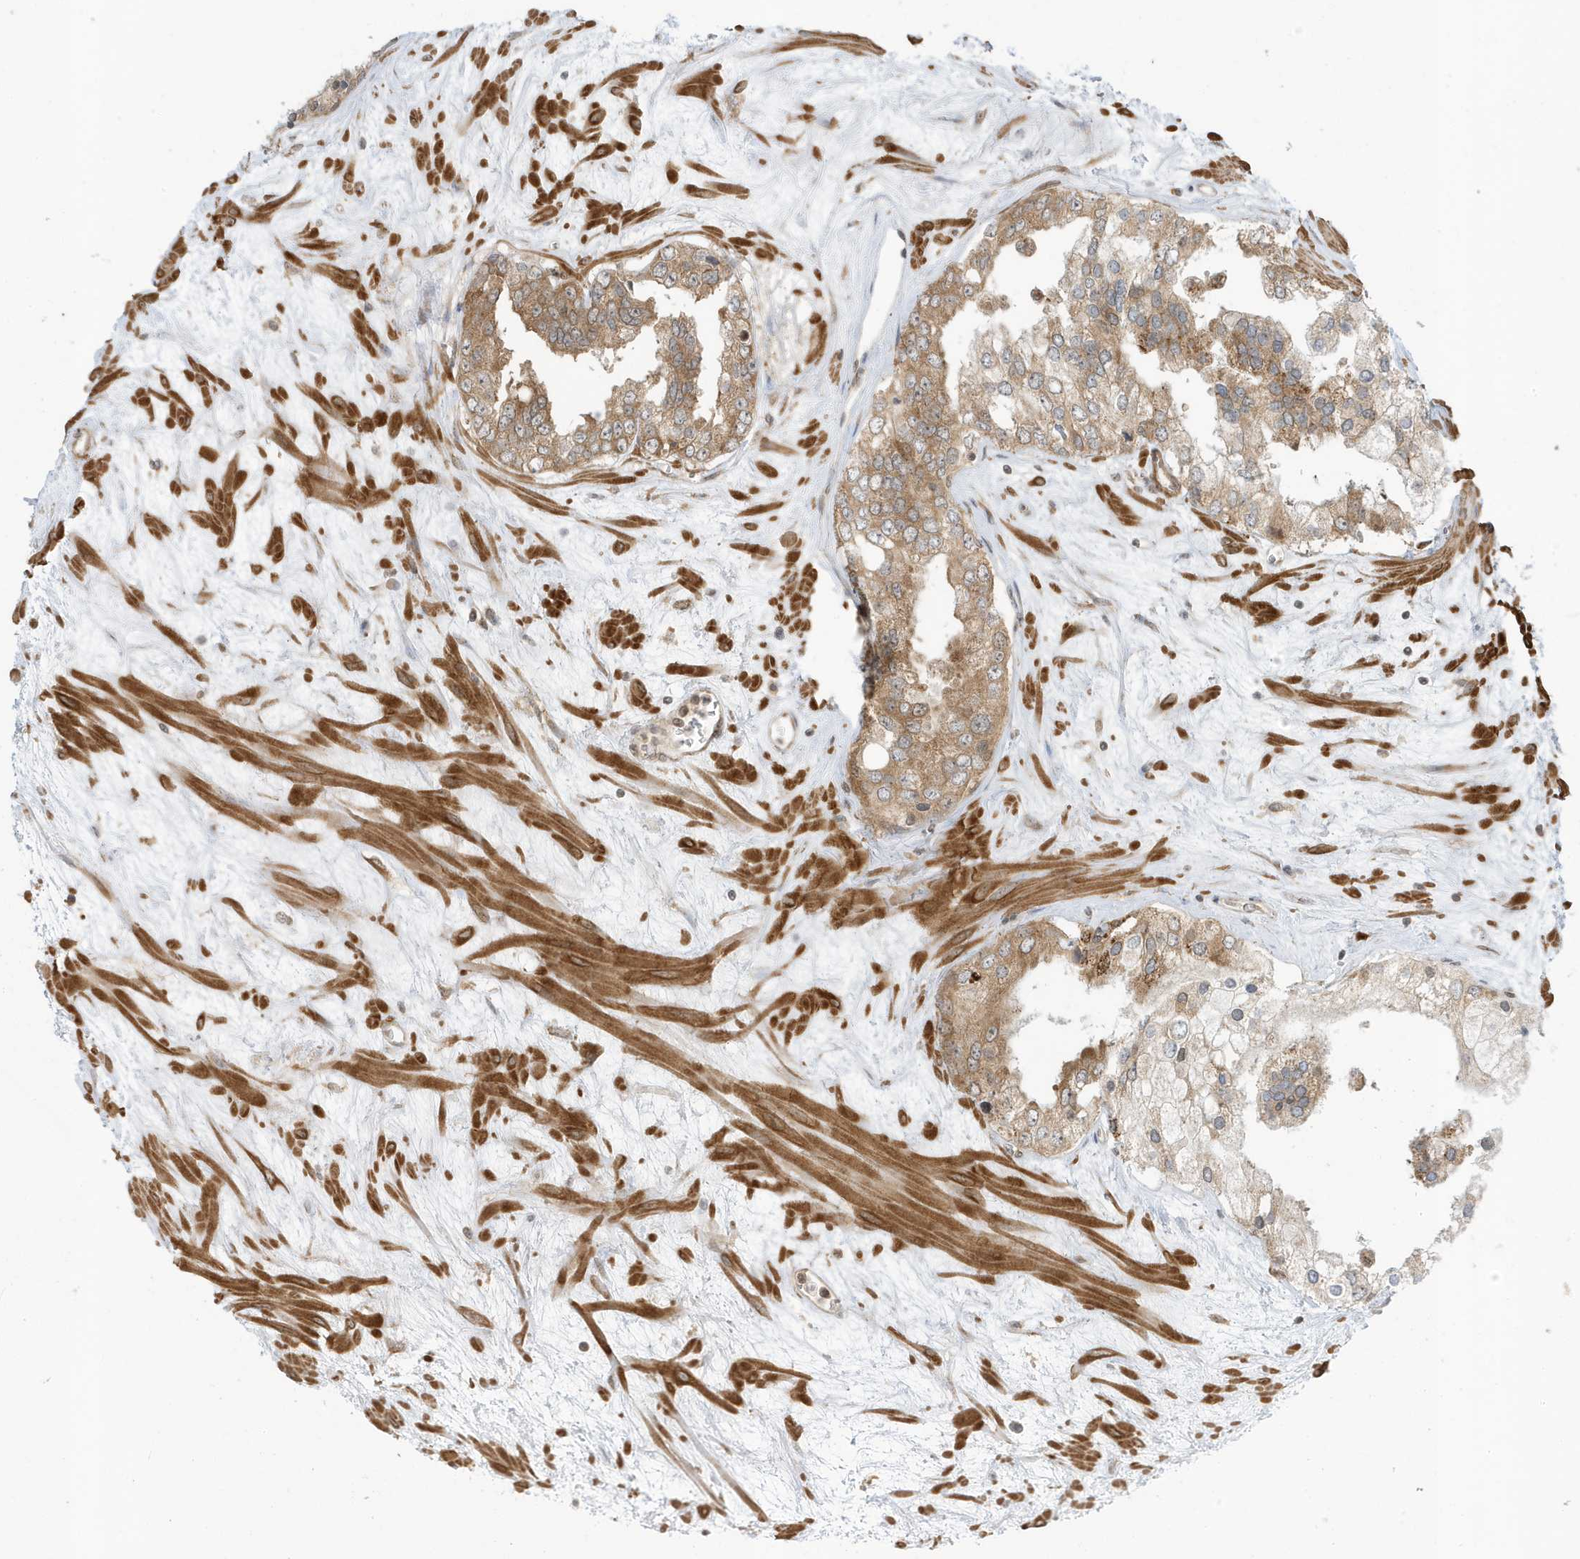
{"staining": {"intensity": "moderate", "quantity": "25%-75%", "location": "cytoplasmic/membranous"}, "tissue": "prostate cancer", "cell_type": "Tumor cells", "image_type": "cancer", "snomed": [{"axis": "morphology", "description": "Adenocarcinoma, High grade"}, {"axis": "topography", "description": "Prostate"}], "caption": "Prostate cancer was stained to show a protein in brown. There is medium levels of moderate cytoplasmic/membranous positivity in about 25%-75% of tumor cells. The protein of interest is stained brown, and the nuclei are stained in blue (DAB (3,3'-diaminobenzidine) IHC with brightfield microscopy, high magnification).", "gene": "DHX36", "patient": {"sex": "male", "age": 66}}